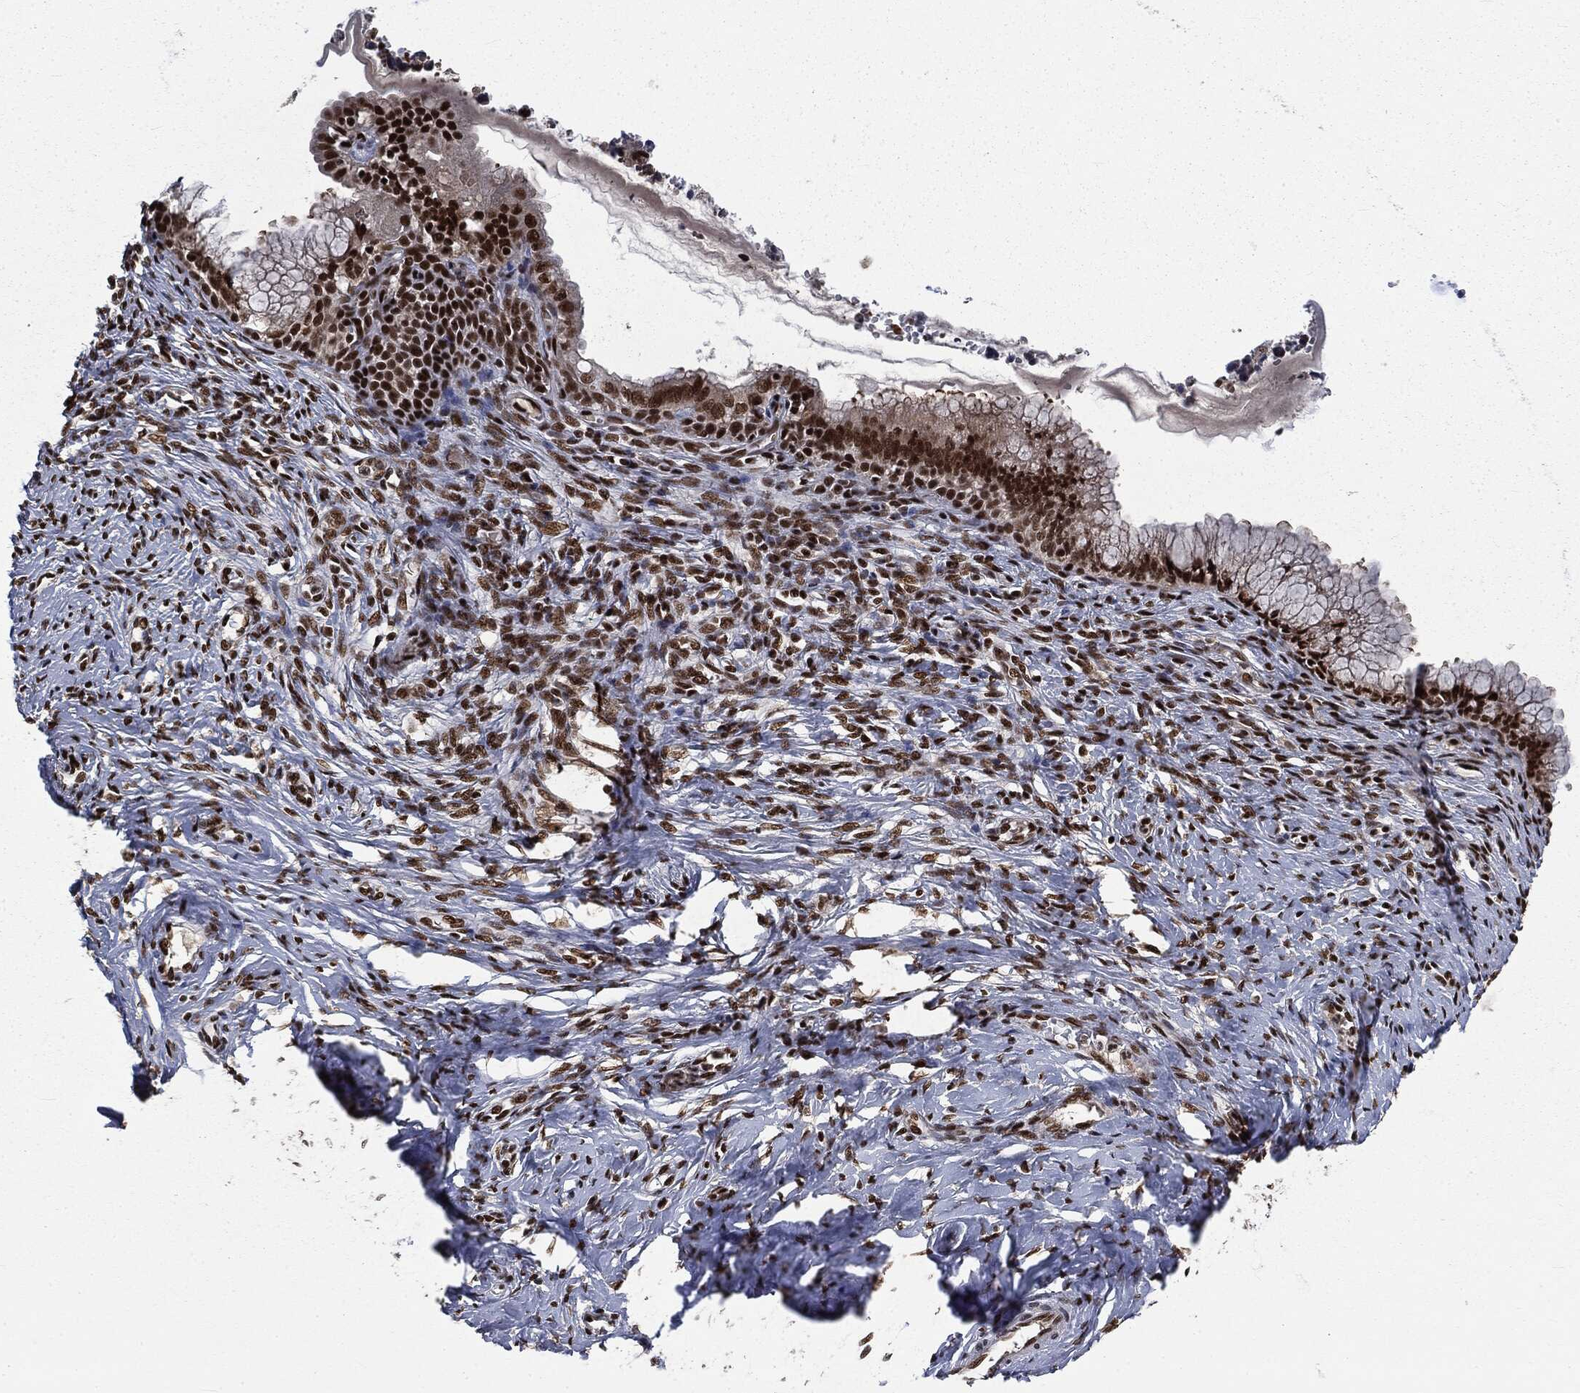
{"staining": {"intensity": "strong", "quantity": ">75%", "location": "nuclear"}, "tissue": "cervical cancer", "cell_type": "Tumor cells", "image_type": "cancer", "snomed": [{"axis": "morphology", "description": "Squamous cell carcinoma, NOS"}, {"axis": "topography", "description": "Cervix"}], "caption": "Immunohistochemical staining of human cervical squamous cell carcinoma exhibits high levels of strong nuclear protein expression in approximately >75% of tumor cells.", "gene": "DPH2", "patient": {"sex": "female", "age": 63}}